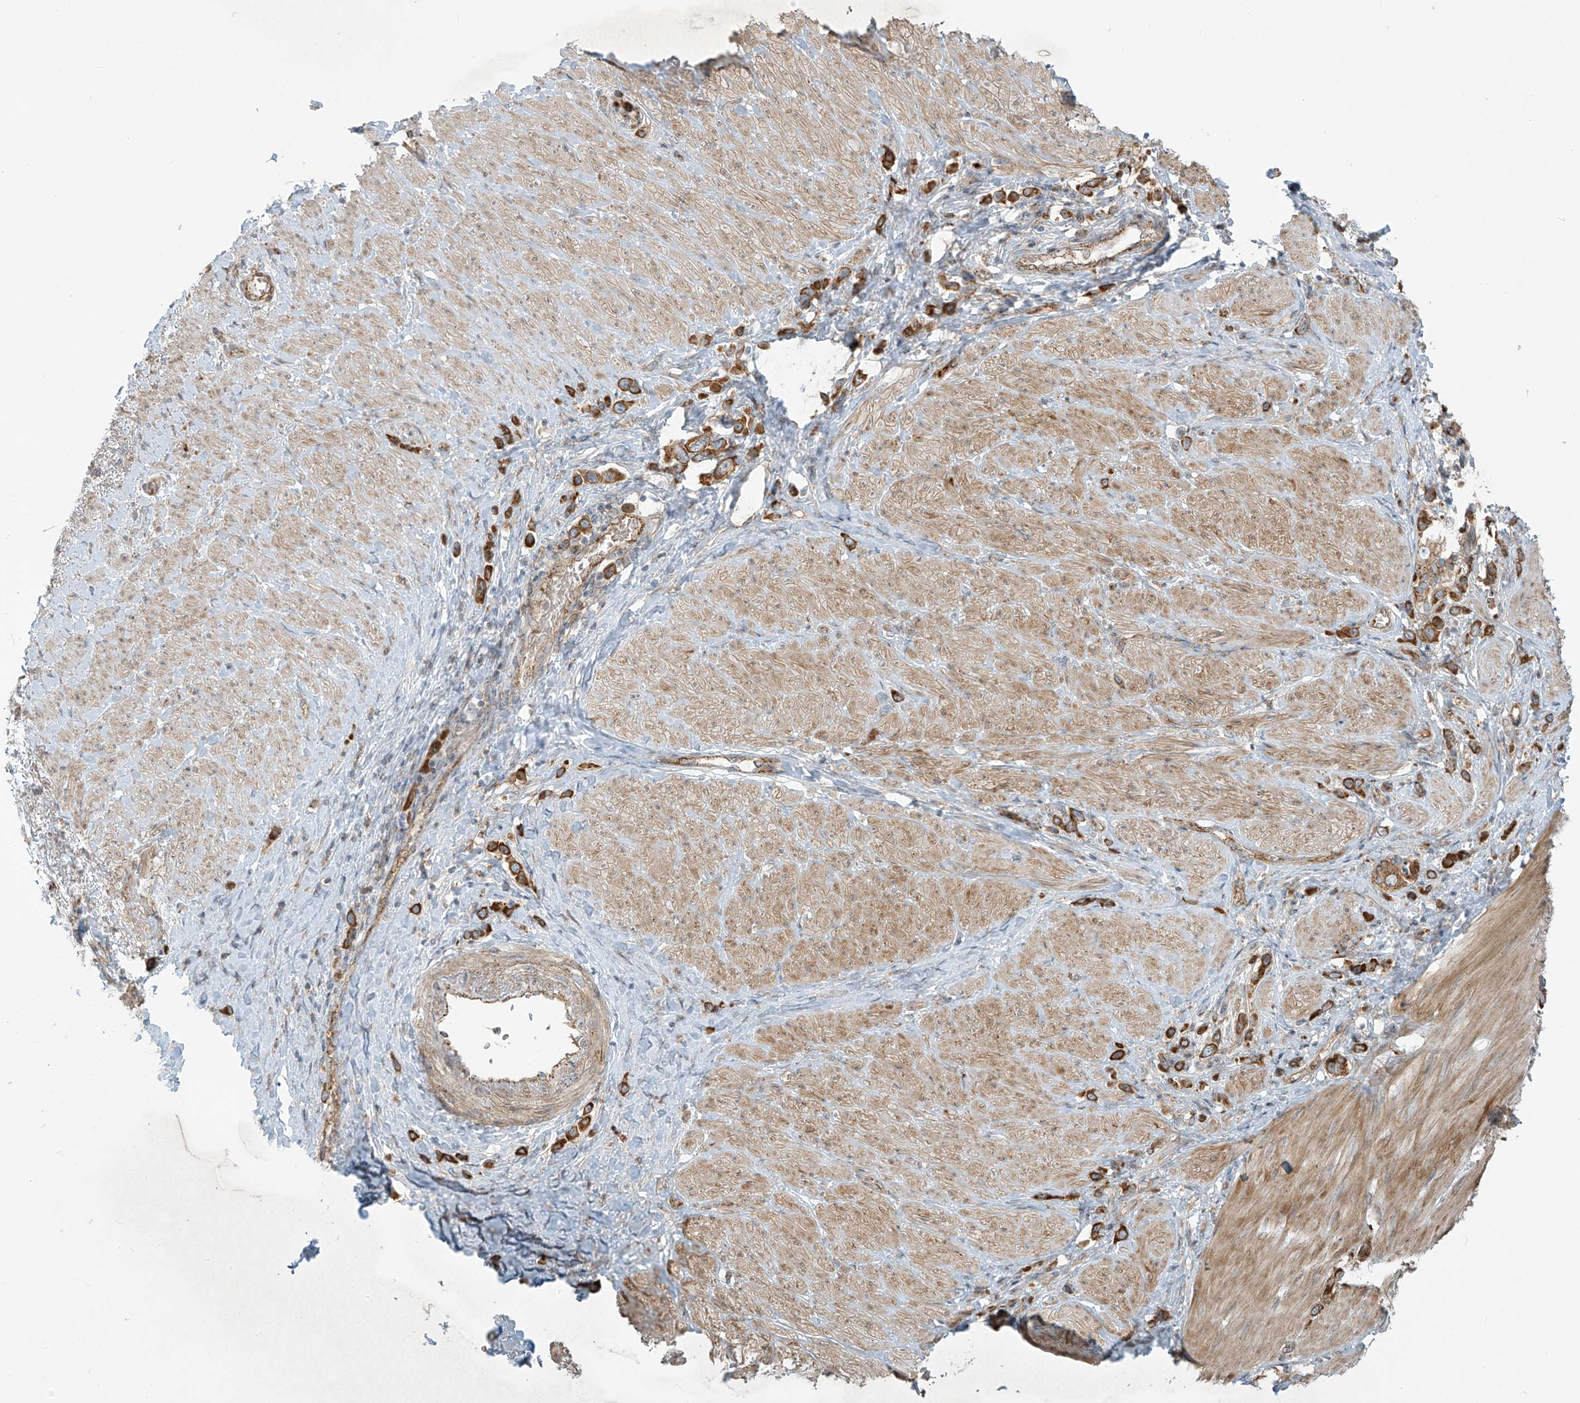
{"staining": {"intensity": "moderate", "quantity": ">75%", "location": "cytoplasmic/membranous"}, "tissue": "stomach cancer", "cell_type": "Tumor cells", "image_type": "cancer", "snomed": [{"axis": "morphology", "description": "Adenocarcinoma, NOS"}, {"axis": "topography", "description": "Stomach"}], "caption": "This photomicrograph exhibits immunohistochemistry (IHC) staining of stomach cancer (adenocarcinoma), with medium moderate cytoplasmic/membranous positivity in about >75% of tumor cells.", "gene": "LZTS3", "patient": {"sex": "female", "age": 65}}